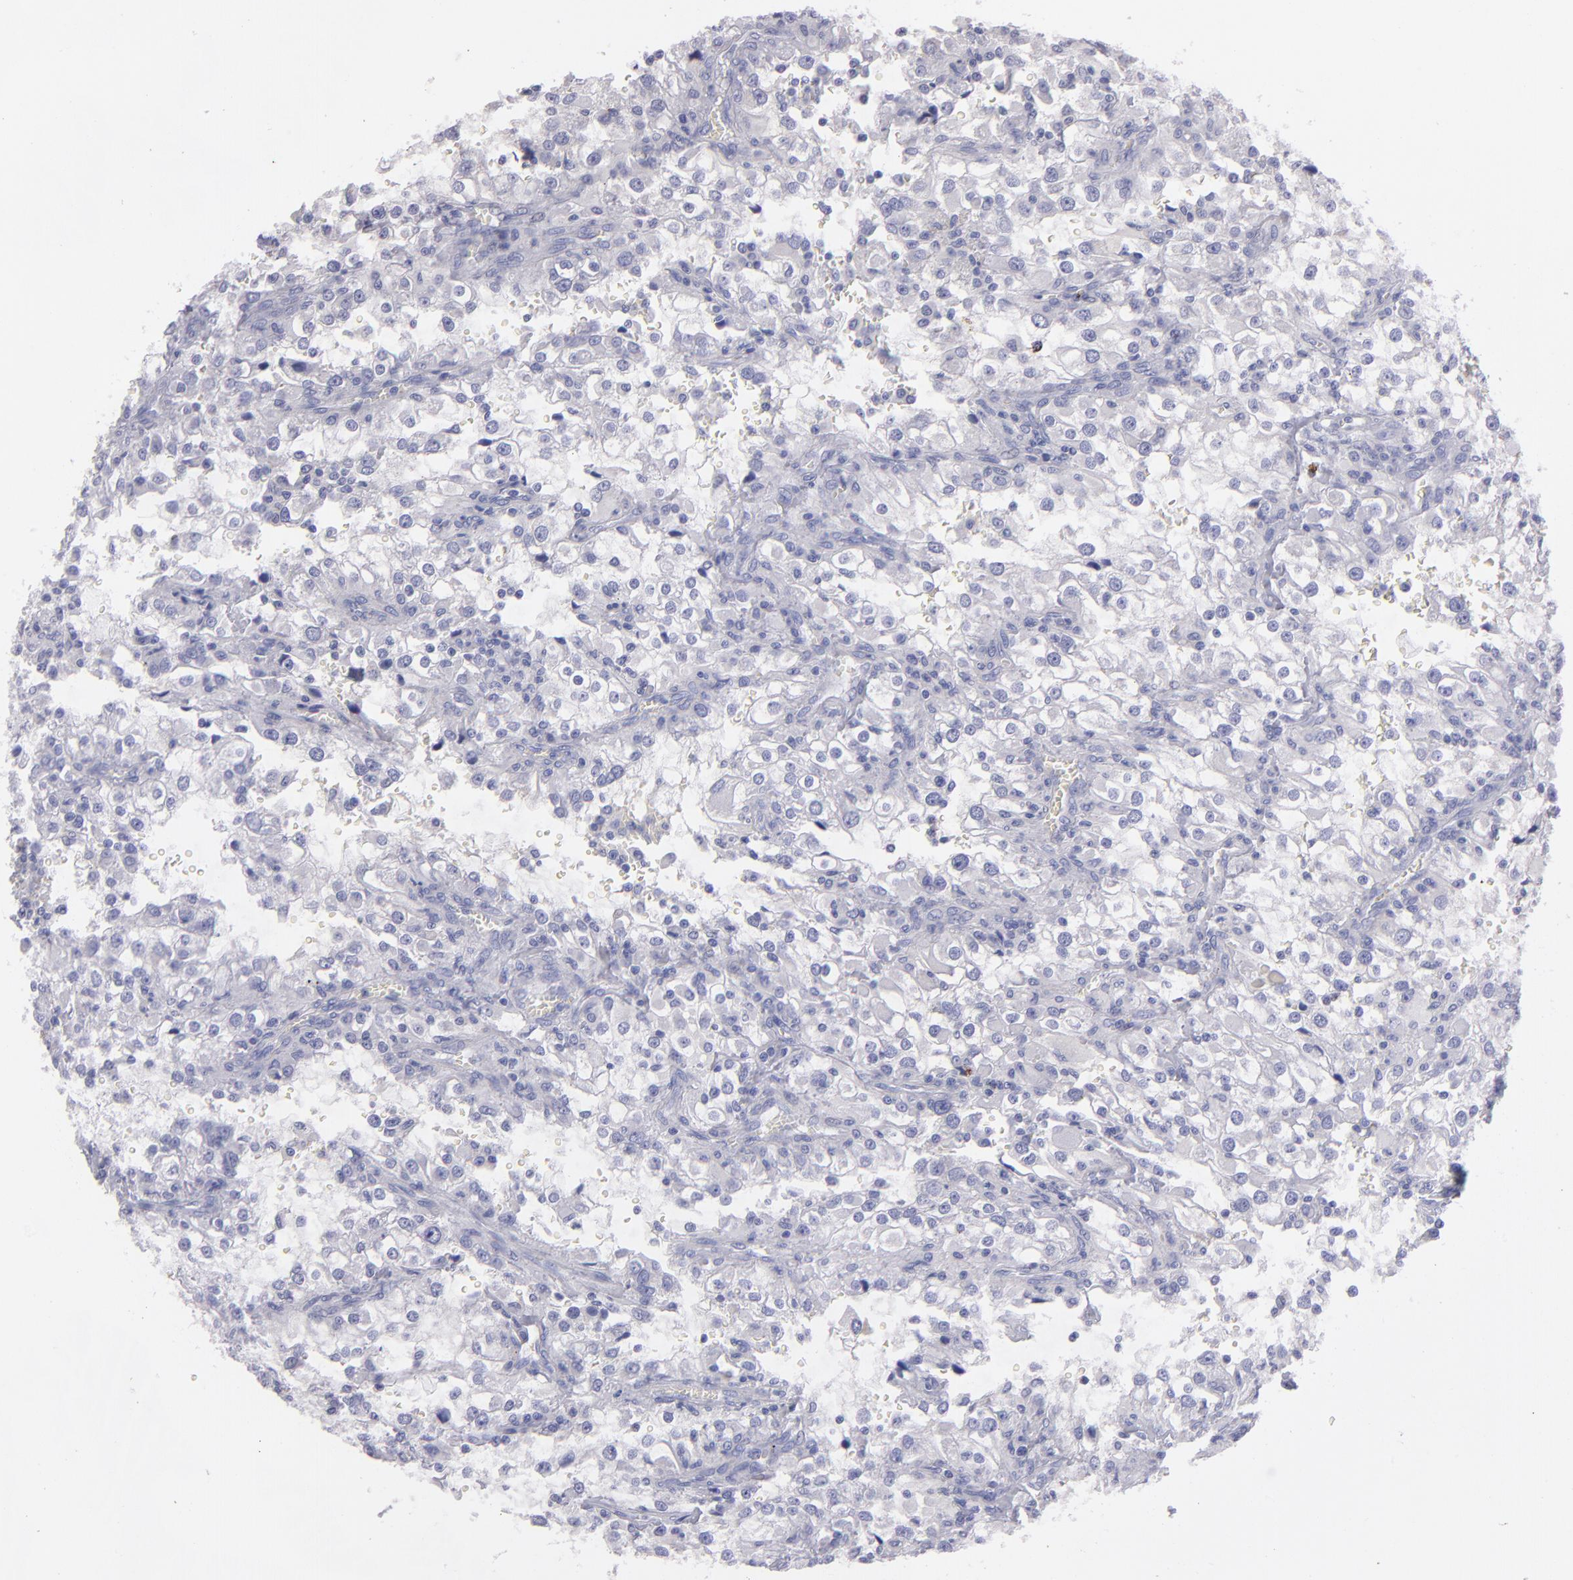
{"staining": {"intensity": "negative", "quantity": "none", "location": "none"}, "tissue": "renal cancer", "cell_type": "Tumor cells", "image_type": "cancer", "snomed": [{"axis": "morphology", "description": "Adenocarcinoma, NOS"}, {"axis": "topography", "description": "Kidney"}], "caption": "There is no significant expression in tumor cells of renal adenocarcinoma.", "gene": "SNAP25", "patient": {"sex": "female", "age": 52}}